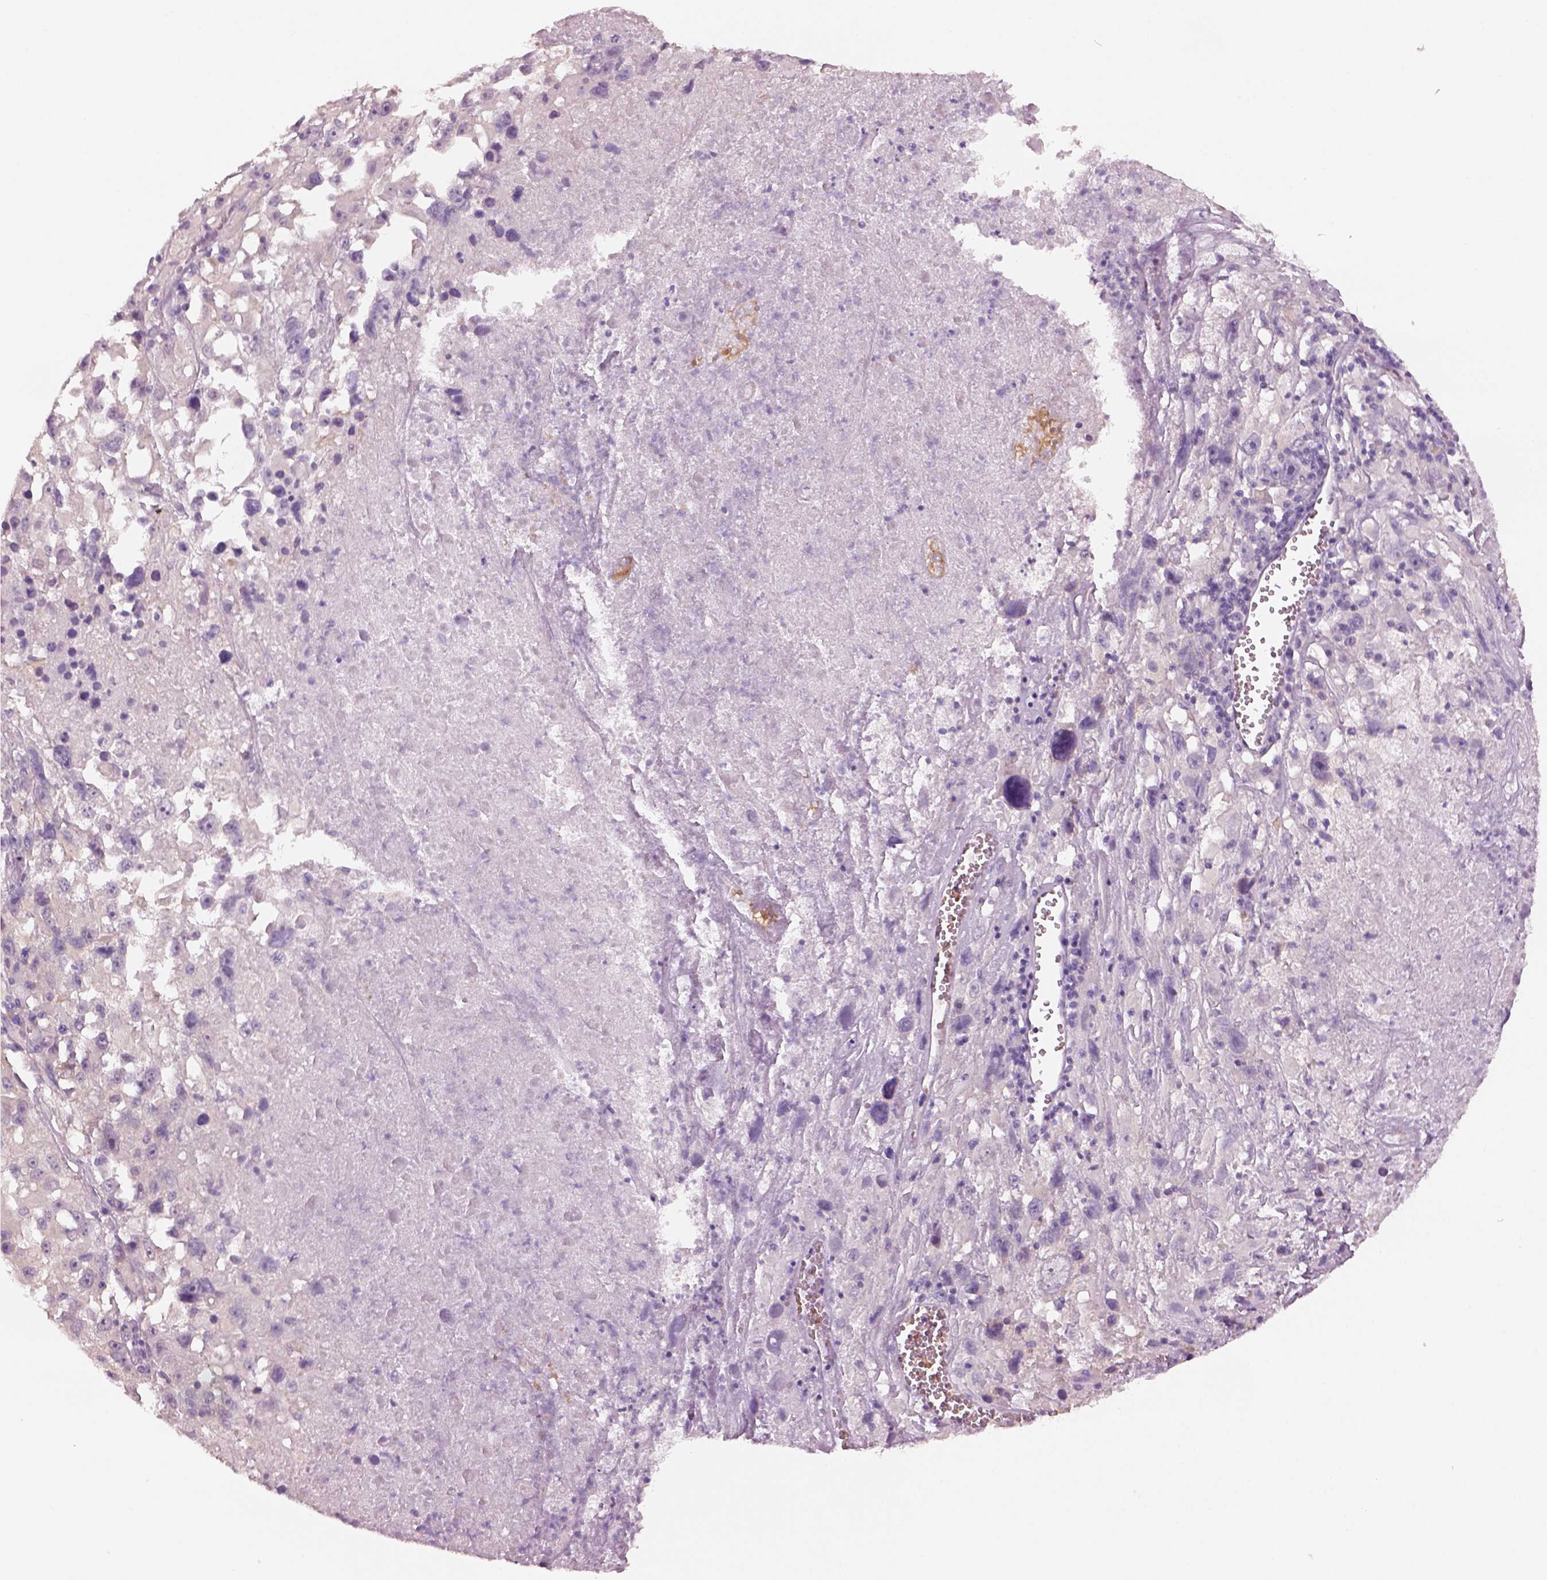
{"staining": {"intensity": "negative", "quantity": "none", "location": "none"}, "tissue": "melanoma", "cell_type": "Tumor cells", "image_type": "cancer", "snomed": [{"axis": "morphology", "description": "Malignant melanoma, Metastatic site"}, {"axis": "topography", "description": "Lymph node"}], "caption": "Immunohistochemical staining of human melanoma shows no significant staining in tumor cells.", "gene": "ELSPBP1", "patient": {"sex": "male", "age": 50}}